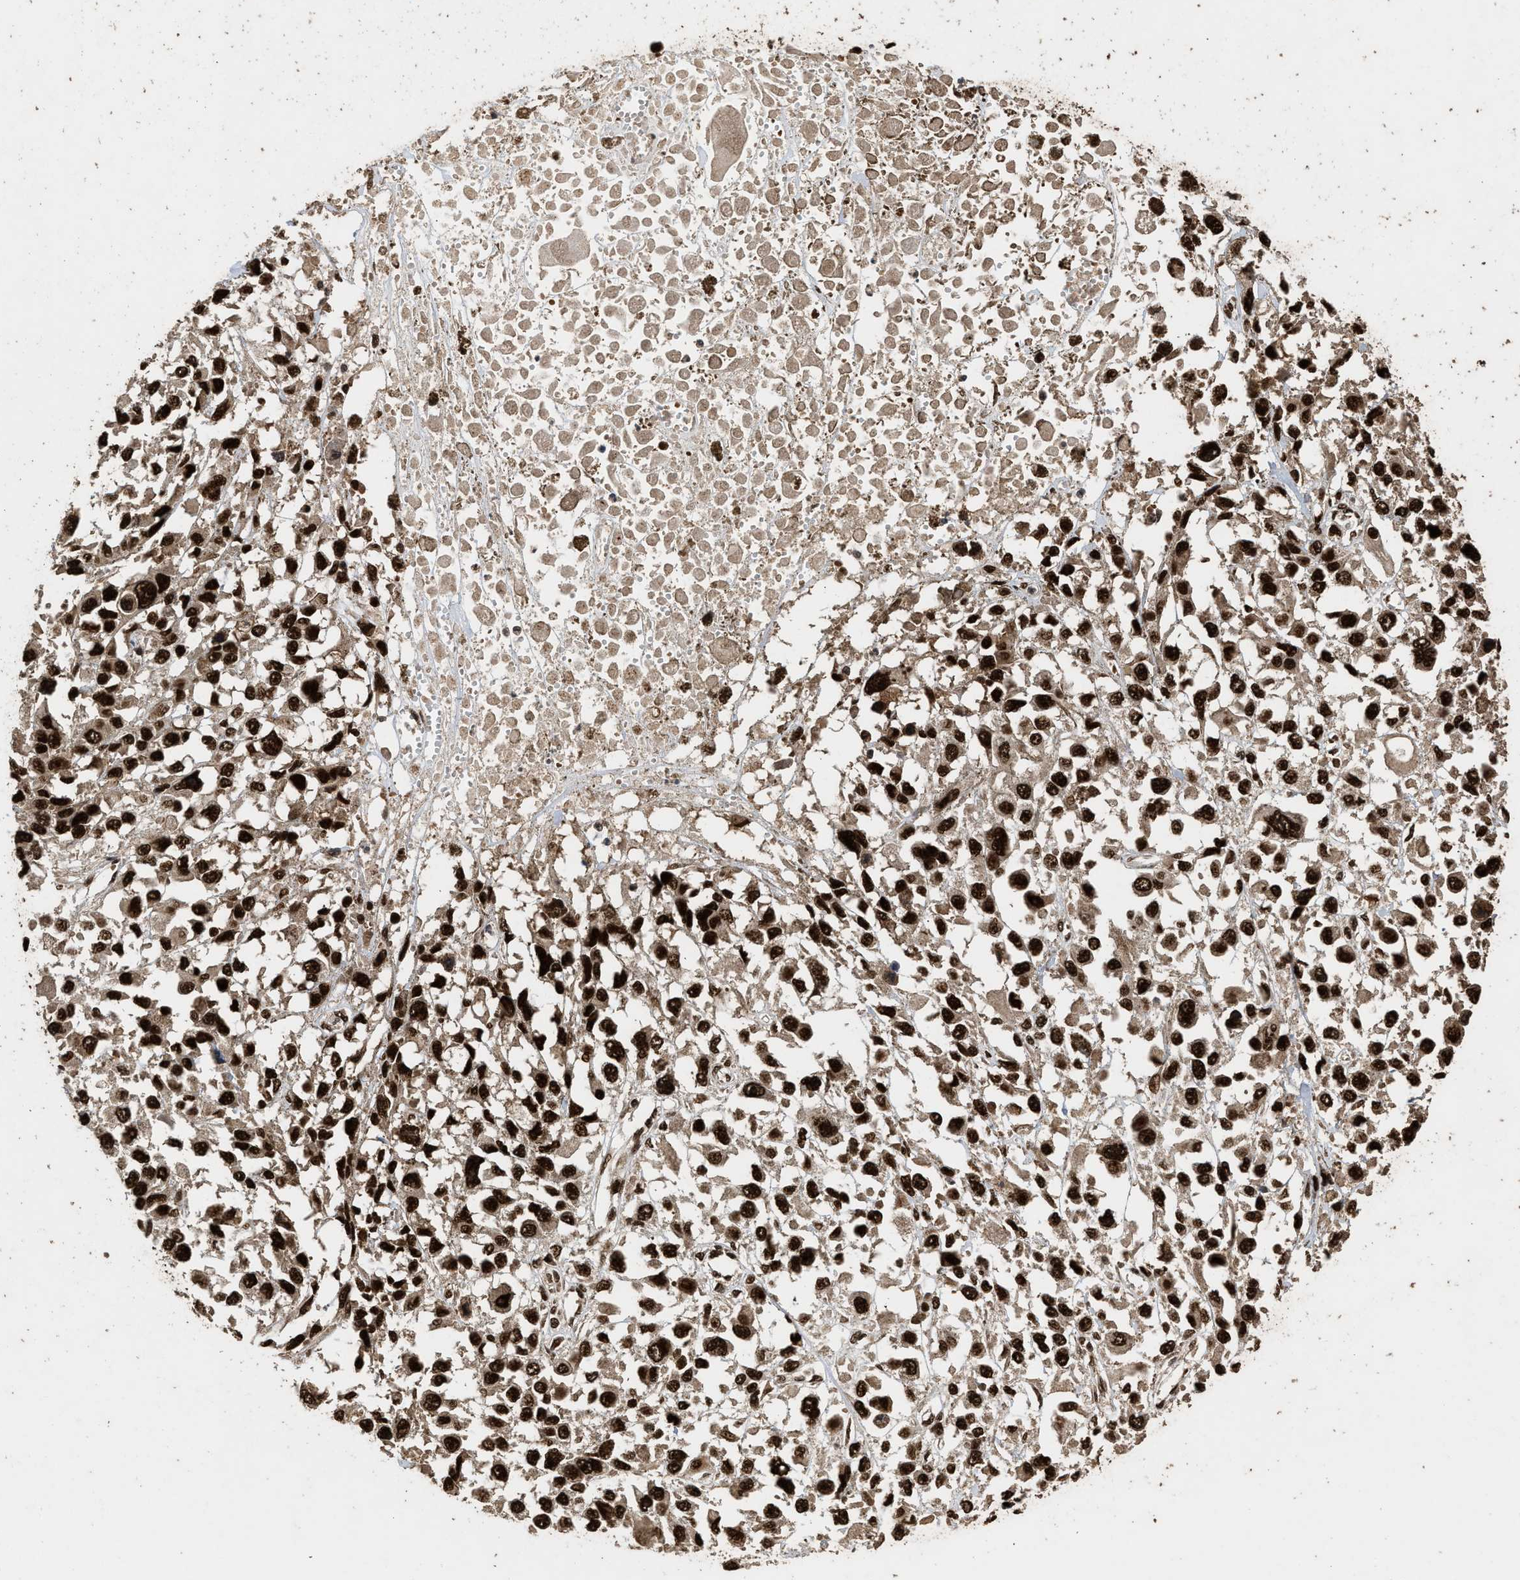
{"staining": {"intensity": "strong", "quantity": ">75%", "location": "nuclear"}, "tissue": "melanoma", "cell_type": "Tumor cells", "image_type": "cancer", "snomed": [{"axis": "morphology", "description": "Malignant melanoma, Metastatic site"}, {"axis": "topography", "description": "Lymph node"}], "caption": "Melanoma stained with a protein marker demonstrates strong staining in tumor cells.", "gene": "PPP4R3B", "patient": {"sex": "male", "age": 59}}